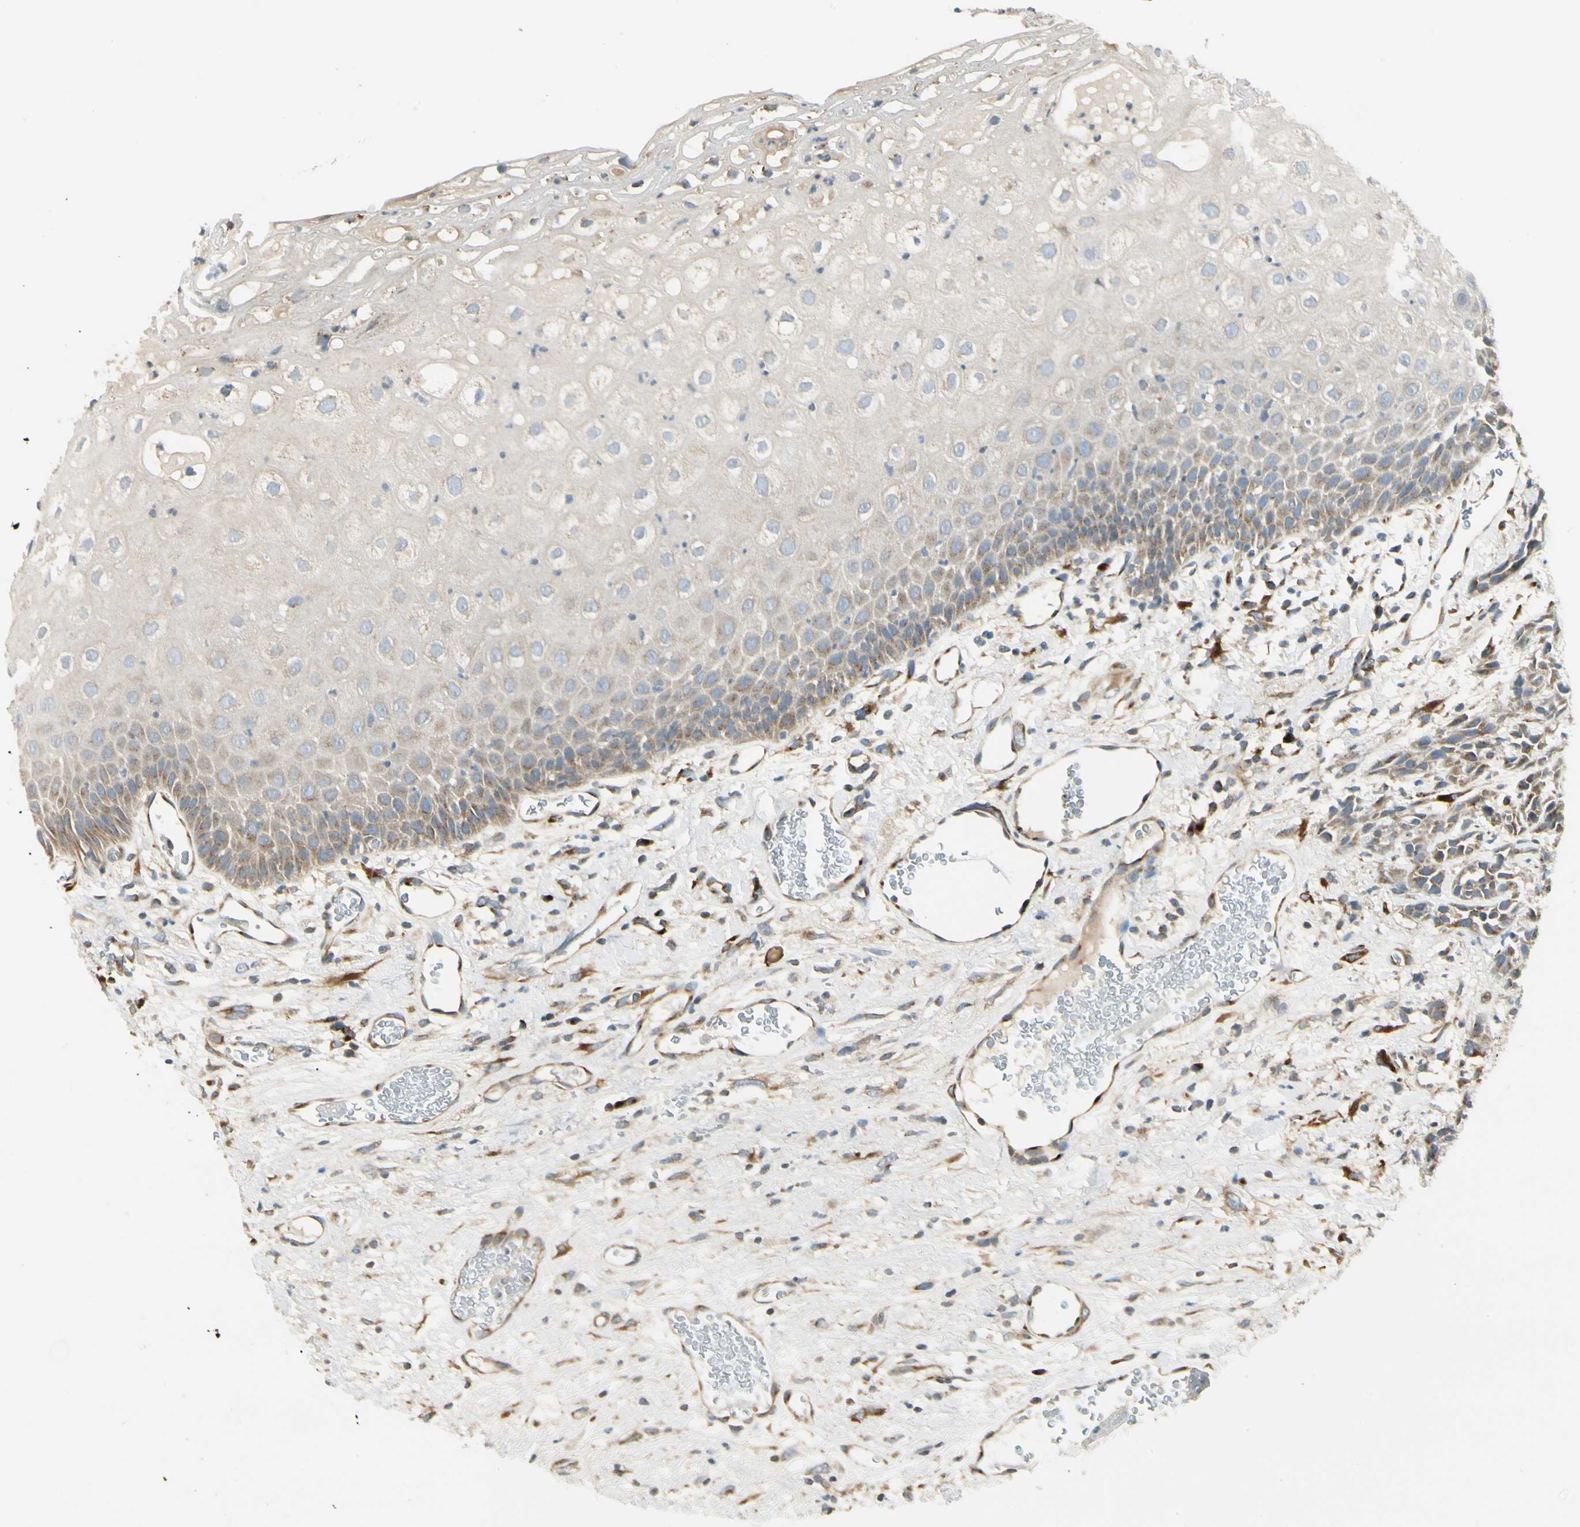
{"staining": {"intensity": "weak", "quantity": ">75%", "location": "cytoplasmic/membranous"}, "tissue": "head and neck cancer", "cell_type": "Tumor cells", "image_type": "cancer", "snomed": [{"axis": "morphology", "description": "Normal tissue, NOS"}, {"axis": "morphology", "description": "Squamous cell carcinoma, NOS"}, {"axis": "topography", "description": "Cartilage tissue"}, {"axis": "topography", "description": "Head-Neck"}], "caption": "A brown stain shows weak cytoplasmic/membranous positivity of a protein in human head and neck cancer (squamous cell carcinoma) tumor cells.", "gene": "MANSC1", "patient": {"sex": "male", "age": 62}}